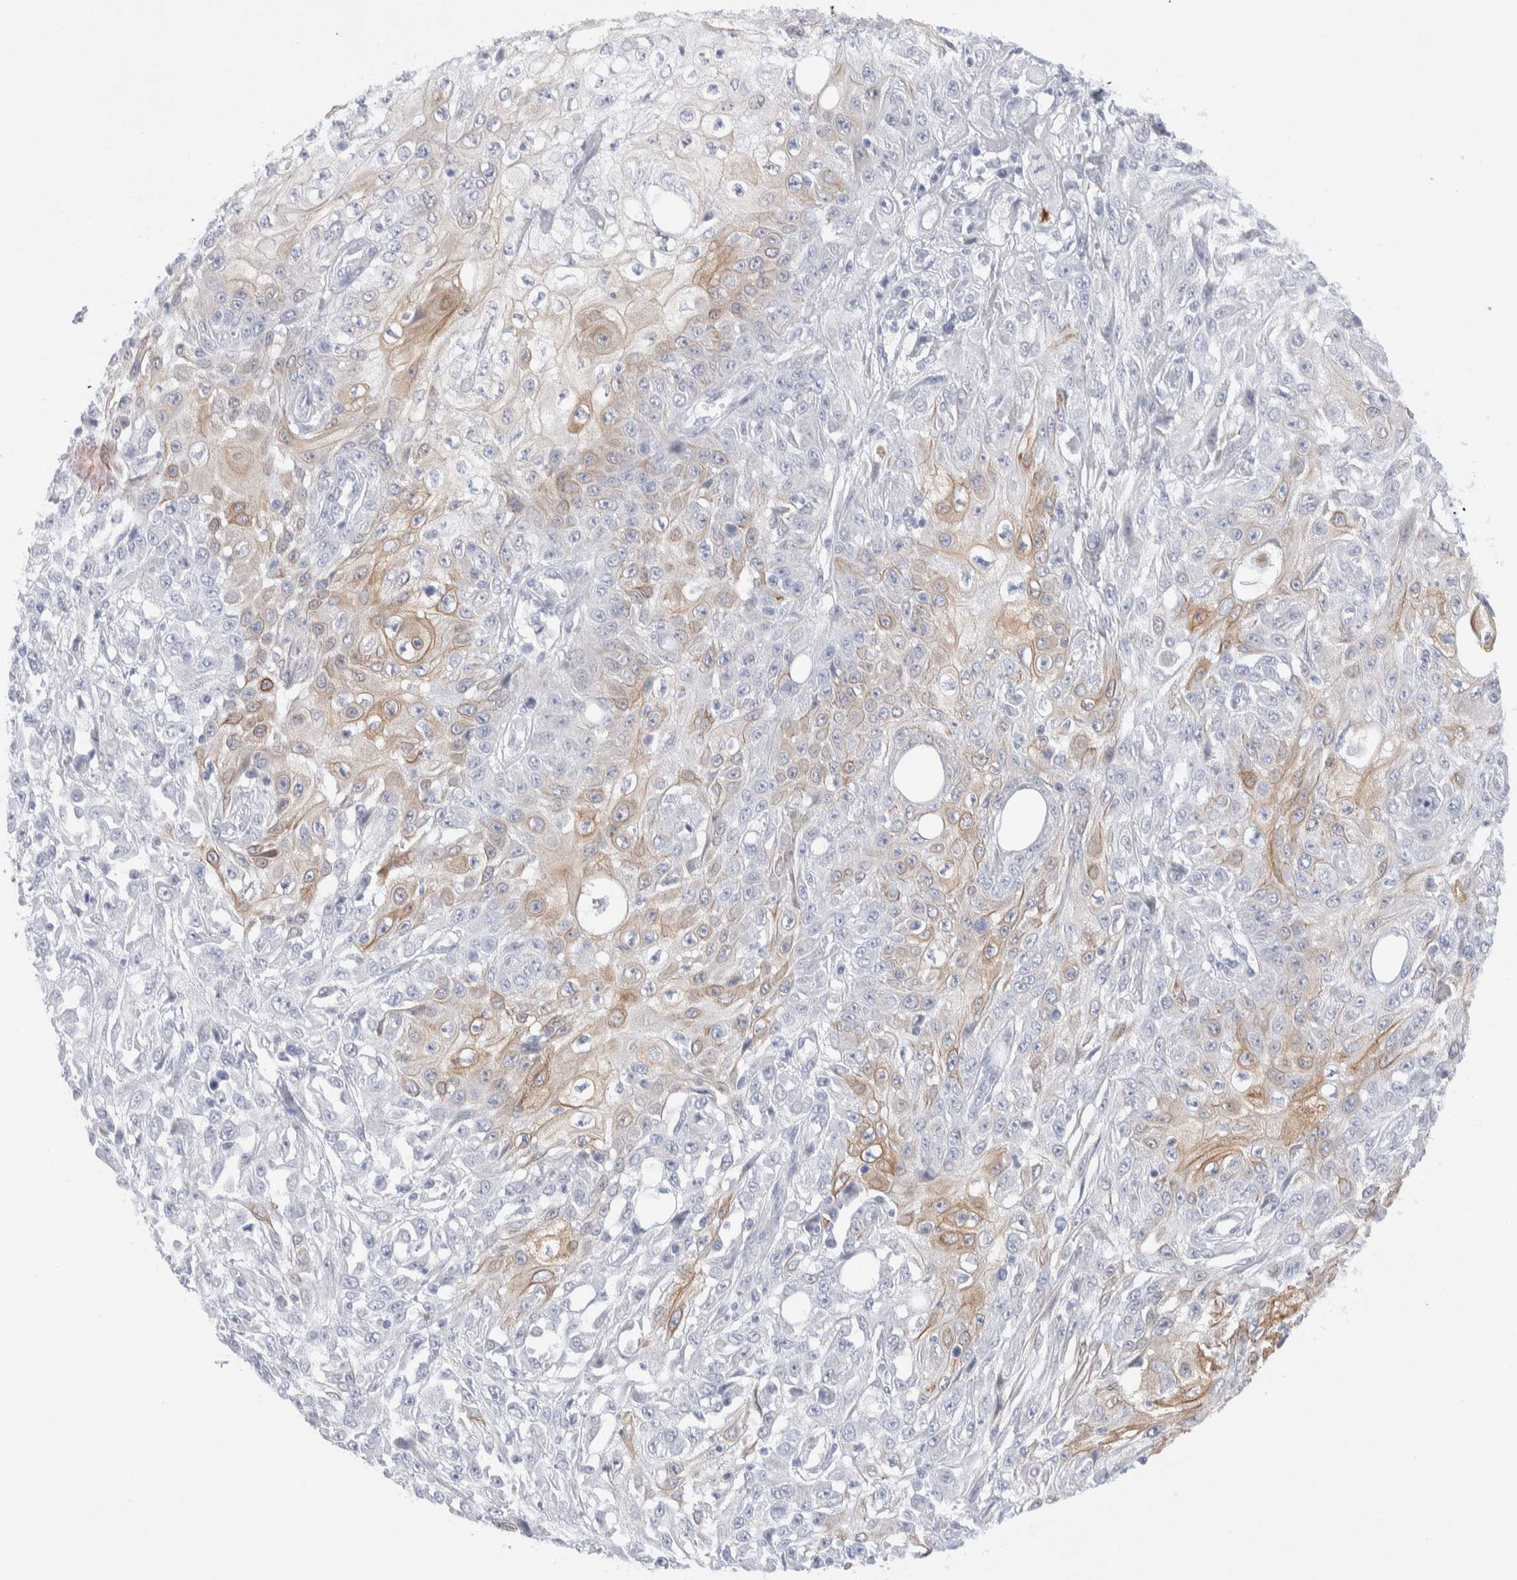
{"staining": {"intensity": "moderate", "quantity": "<25%", "location": "cytoplasmic/membranous"}, "tissue": "skin cancer", "cell_type": "Tumor cells", "image_type": "cancer", "snomed": [{"axis": "morphology", "description": "Squamous cell carcinoma, NOS"}, {"axis": "morphology", "description": "Squamous cell carcinoma, metastatic, NOS"}, {"axis": "topography", "description": "Skin"}, {"axis": "topography", "description": "Lymph node"}], "caption": "This micrograph shows immunohistochemistry staining of human skin metastatic squamous cell carcinoma, with low moderate cytoplasmic/membranous staining in about <25% of tumor cells.", "gene": "C1orf112", "patient": {"sex": "male", "age": 75}}